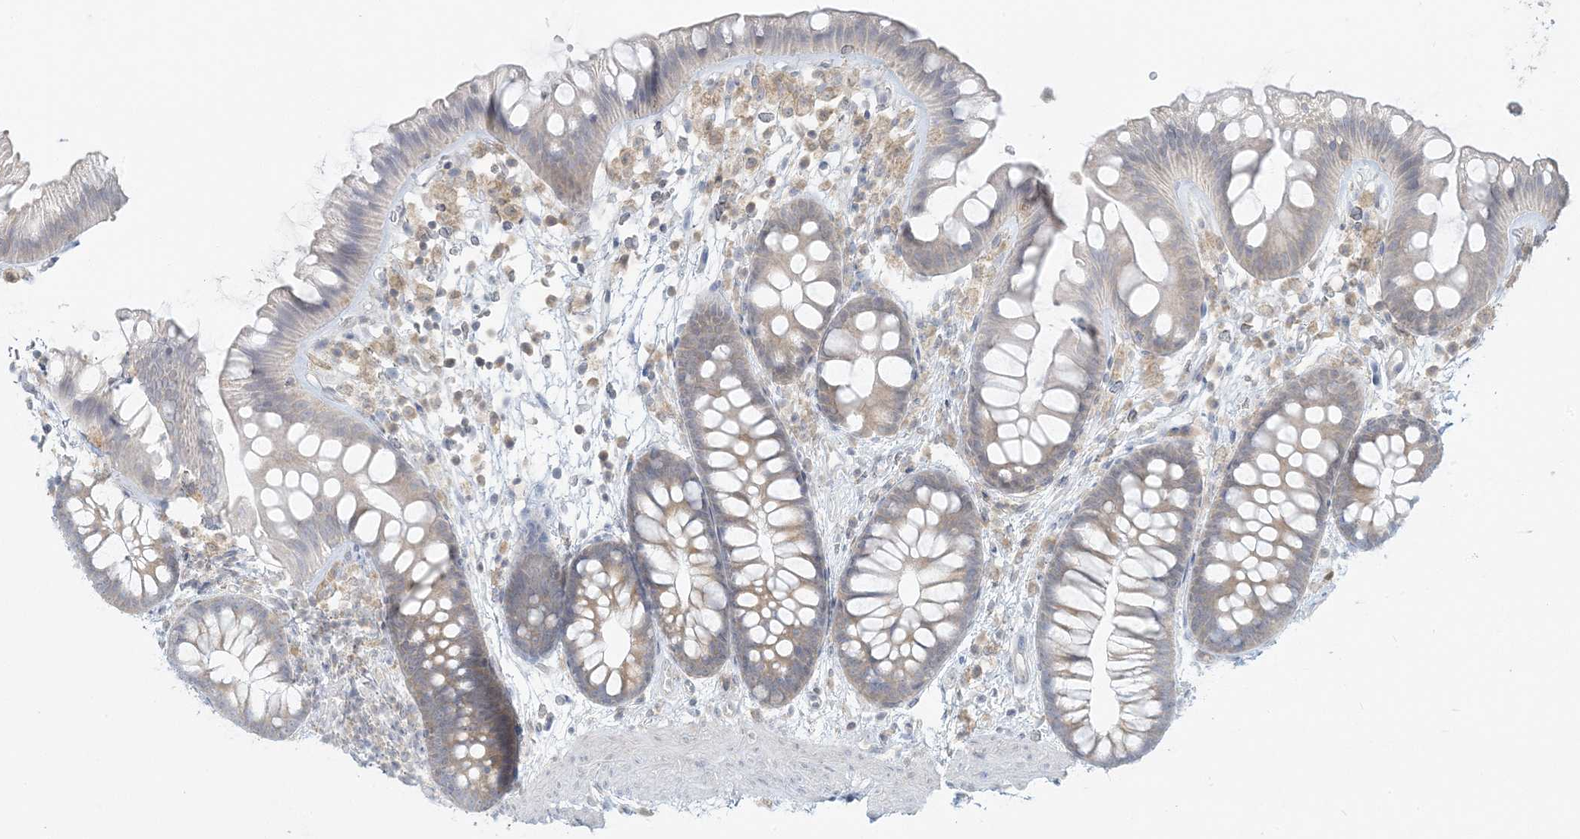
{"staining": {"intensity": "negative", "quantity": "none", "location": "none"}, "tissue": "colon", "cell_type": "Endothelial cells", "image_type": "normal", "snomed": [{"axis": "morphology", "description": "Normal tissue, NOS"}, {"axis": "topography", "description": "Colon"}], "caption": "This is an immunohistochemistry photomicrograph of benign human colon. There is no positivity in endothelial cells.", "gene": "EEFSEC", "patient": {"sex": "female", "age": 62}}